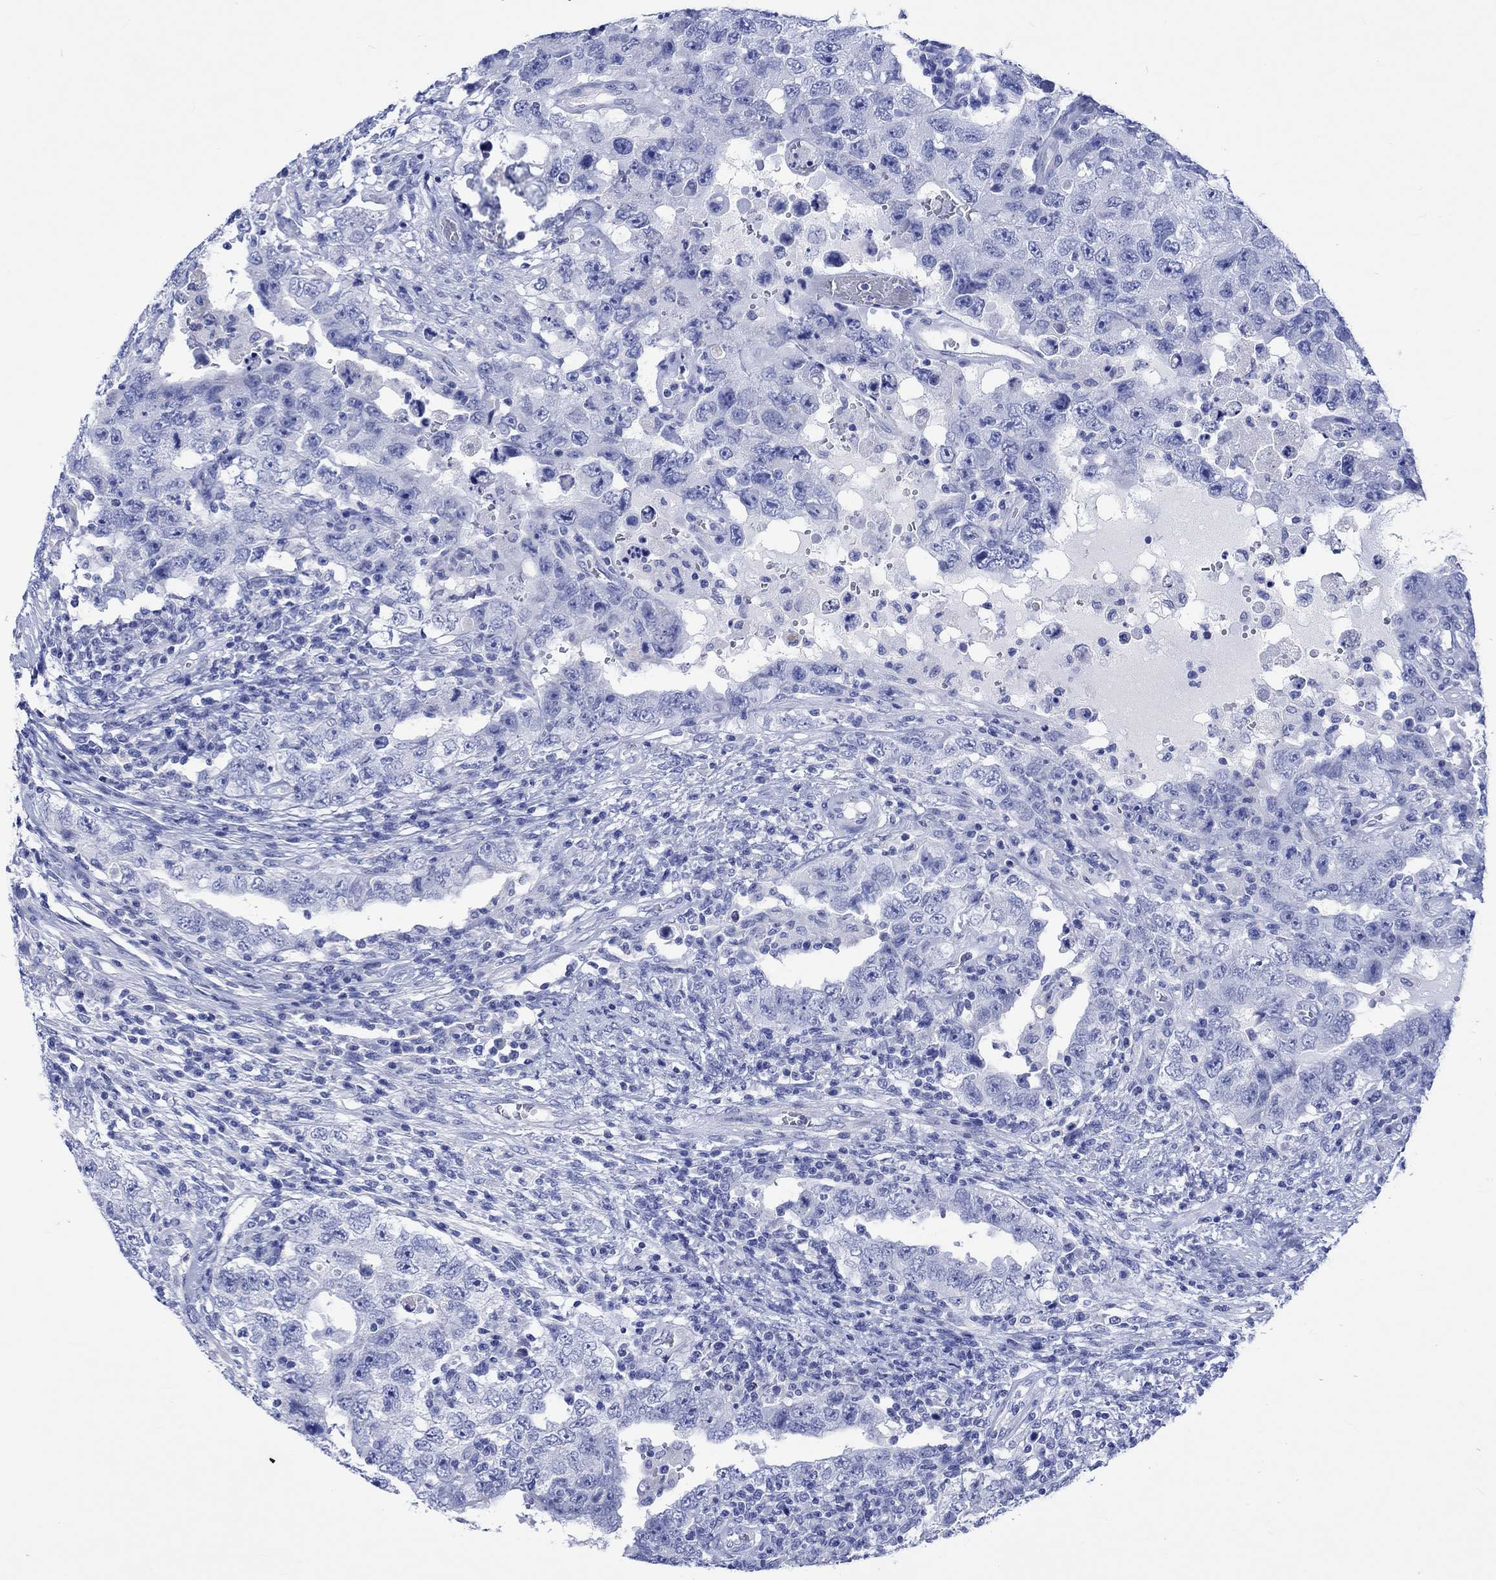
{"staining": {"intensity": "negative", "quantity": "none", "location": "none"}, "tissue": "testis cancer", "cell_type": "Tumor cells", "image_type": "cancer", "snomed": [{"axis": "morphology", "description": "Carcinoma, Embryonal, NOS"}, {"axis": "topography", "description": "Testis"}], "caption": "A micrograph of testis cancer (embryonal carcinoma) stained for a protein displays no brown staining in tumor cells.", "gene": "KLHL33", "patient": {"sex": "male", "age": 26}}